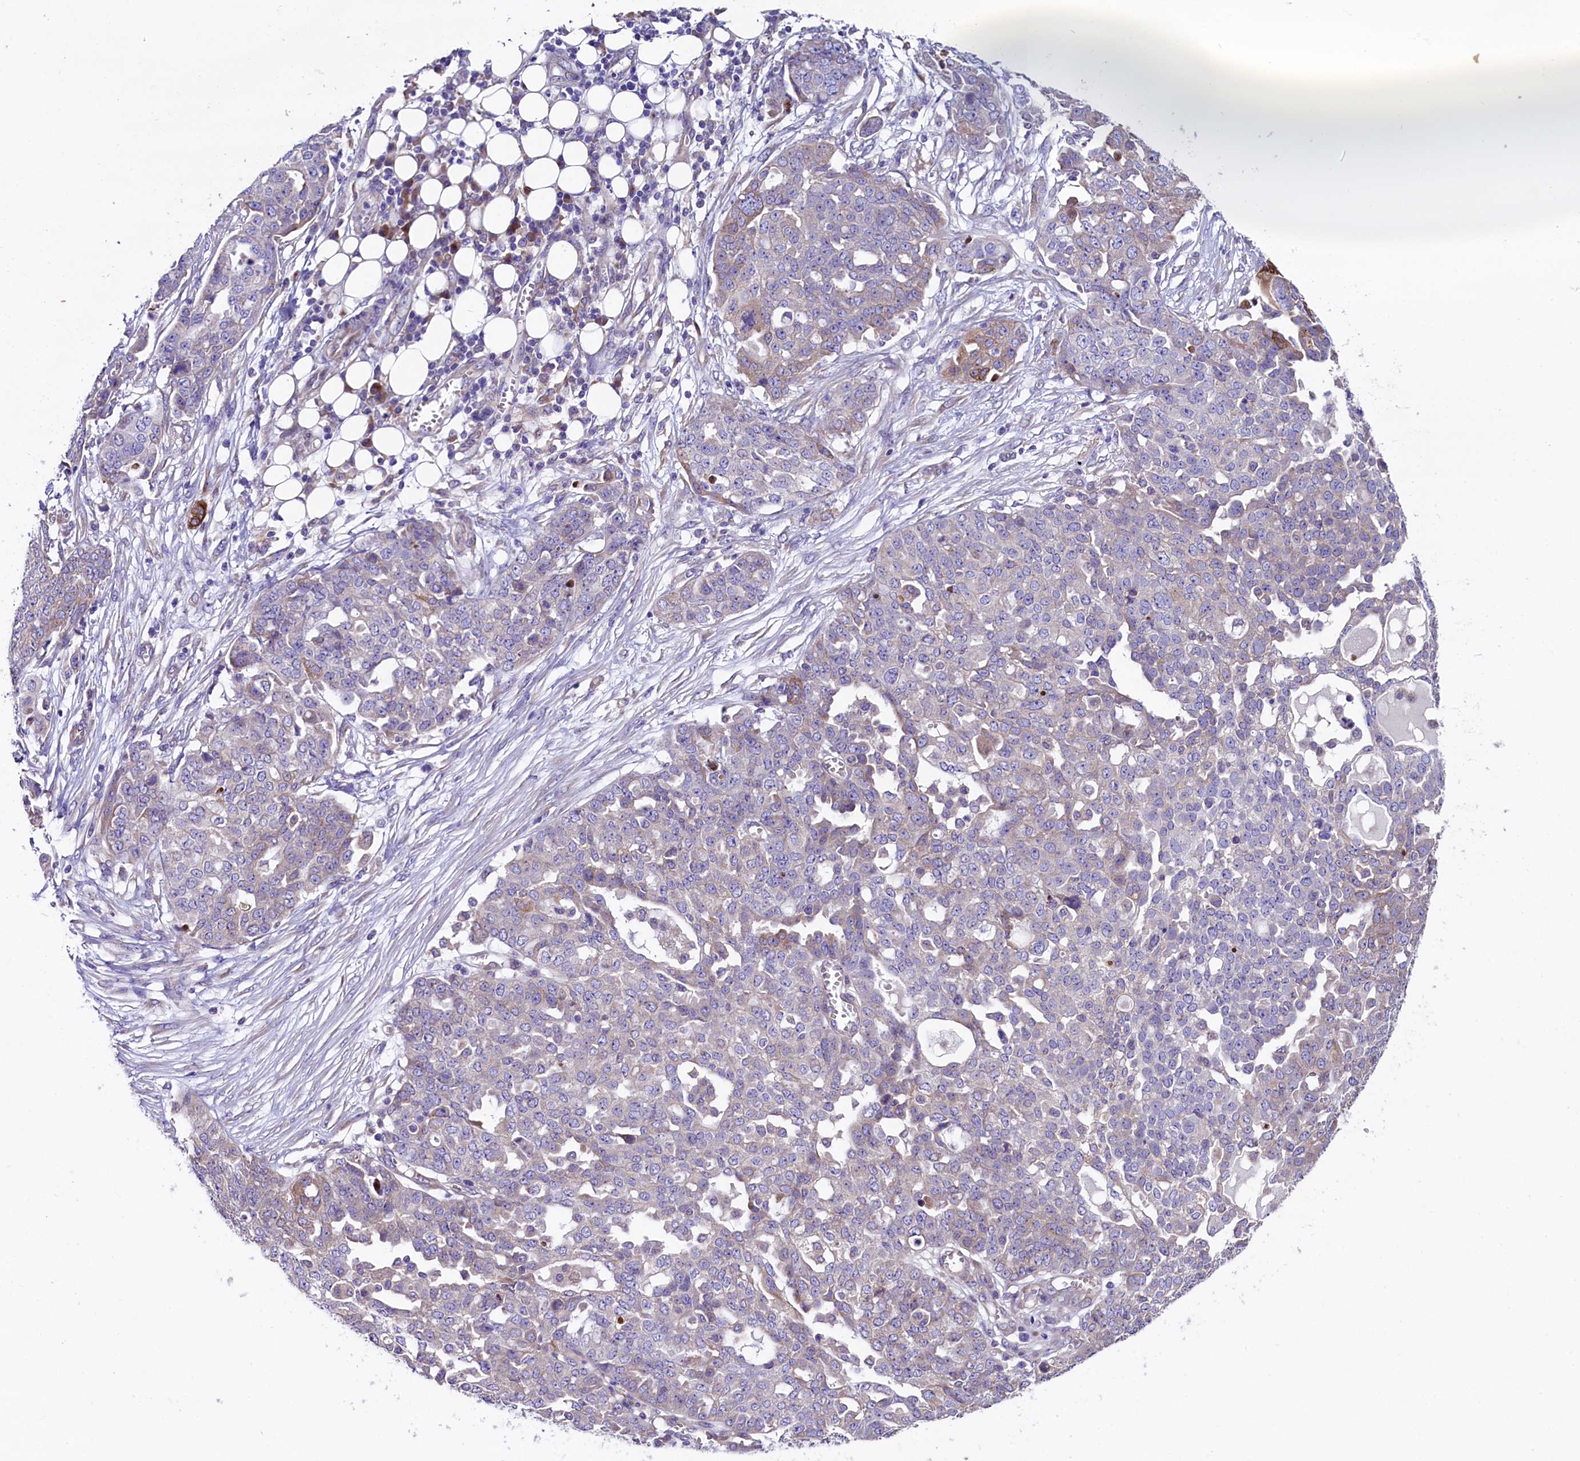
{"staining": {"intensity": "weak", "quantity": "<25%", "location": "cytoplasmic/membranous"}, "tissue": "ovarian cancer", "cell_type": "Tumor cells", "image_type": "cancer", "snomed": [{"axis": "morphology", "description": "Cystadenocarcinoma, serous, NOS"}, {"axis": "topography", "description": "Soft tissue"}, {"axis": "topography", "description": "Ovary"}], "caption": "An immunohistochemistry (IHC) histopathology image of serous cystadenocarcinoma (ovarian) is shown. There is no staining in tumor cells of serous cystadenocarcinoma (ovarian). The staining is performed using DAB (3,3'-diaminobenzidine) brown chromogen with nuclei counter-stained in using hematoxylin.", "gene": "GPR108", "patient": {"sex": "female", "age": 57}}